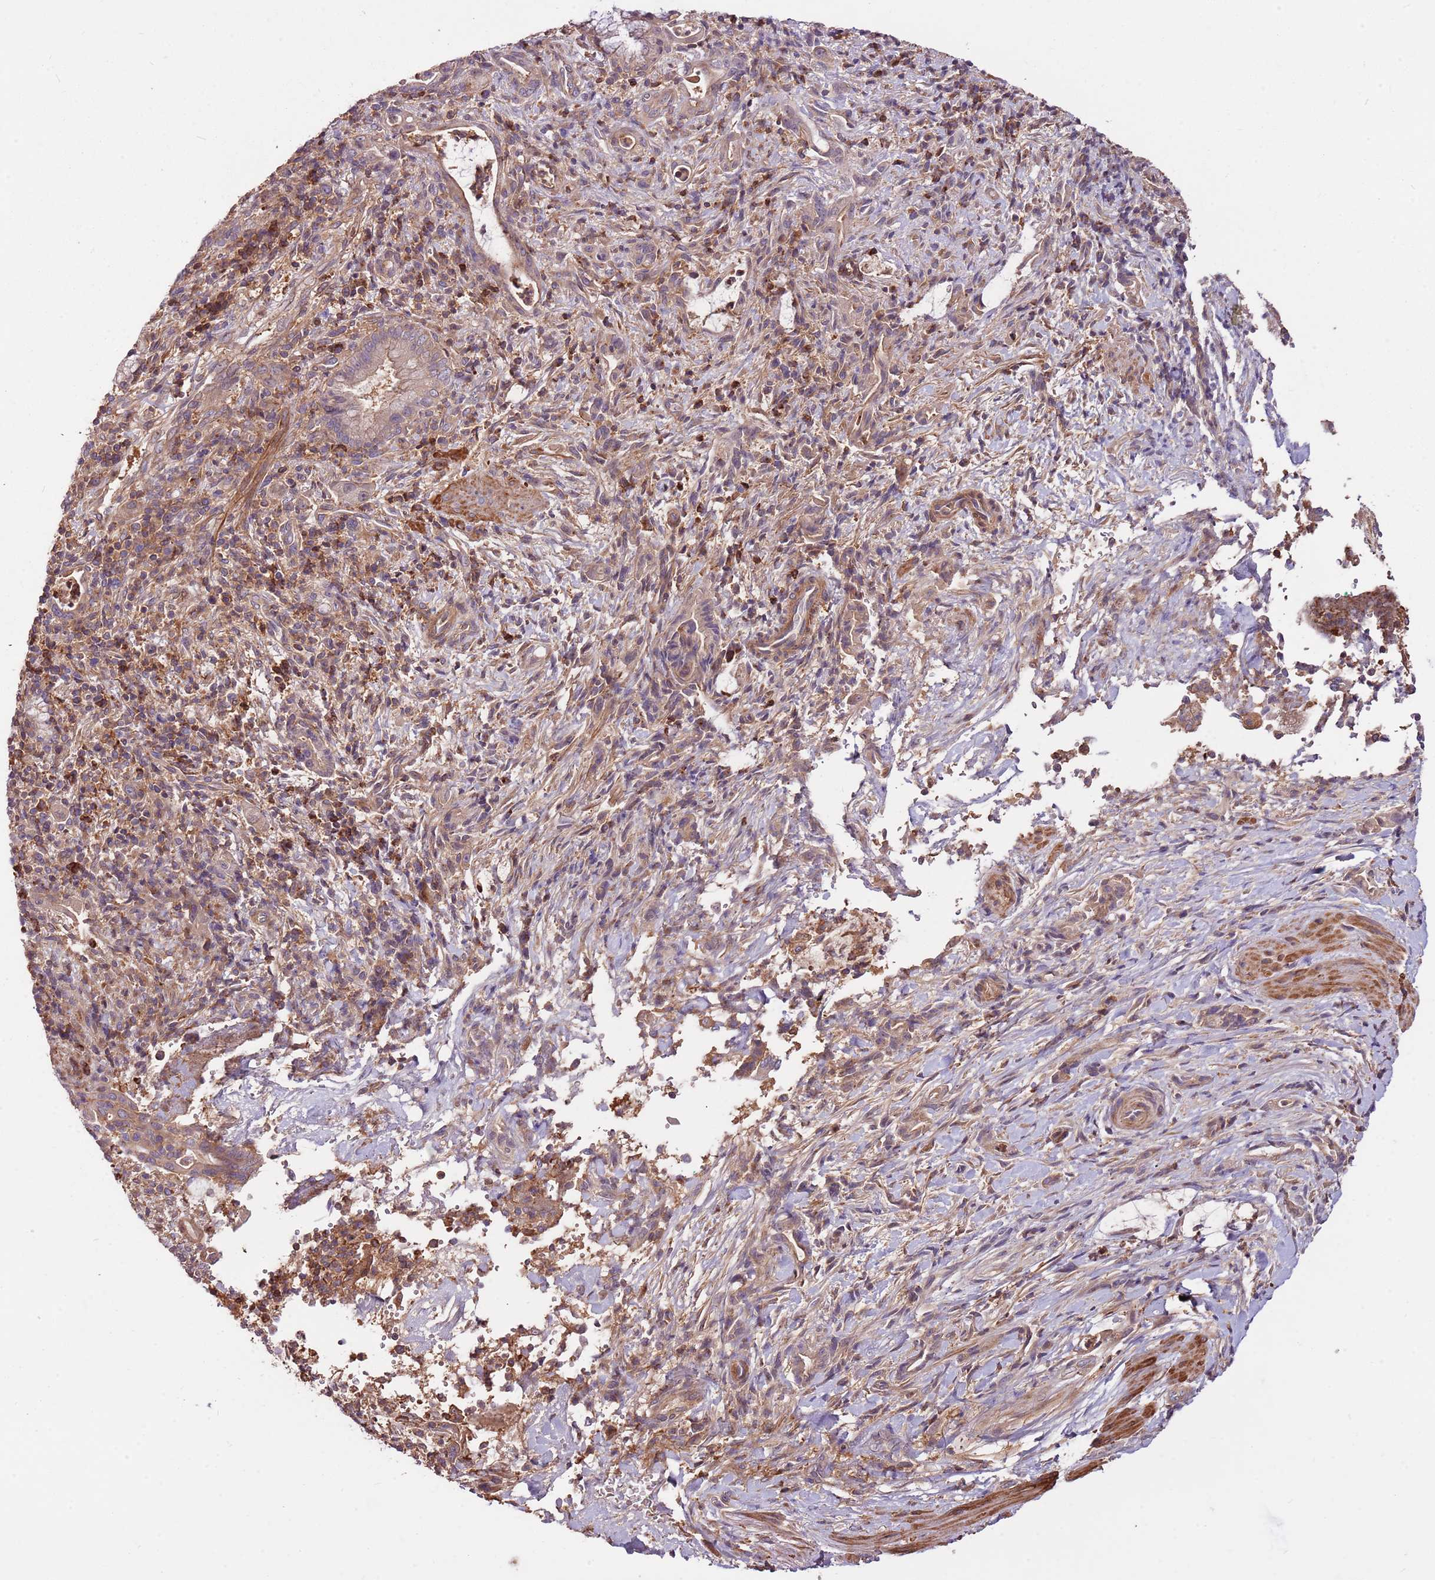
{"staining": {"intensity": "weak", "quantity": "<25%", "location": "cytoplasmic/membranous"}, "tissue": "pancreatic cancer", "cell_type": "Tumor cells", "image_type": "cancer", "snomed": [{"axis": "morphology", "description": "Normal tissue, NOS"}, {"axis": "morphology", "description": "Adenocarcinoma, NOS"}, {"axis": "topography", "description": "Pancreas"}], "caption": "Adenocarcinoma (pancreatic) was stained to show a protein in brown. There is no significant expression in tumor cells.", "gene": "DENR", "patient": {"sex": "female", "age": 55}}